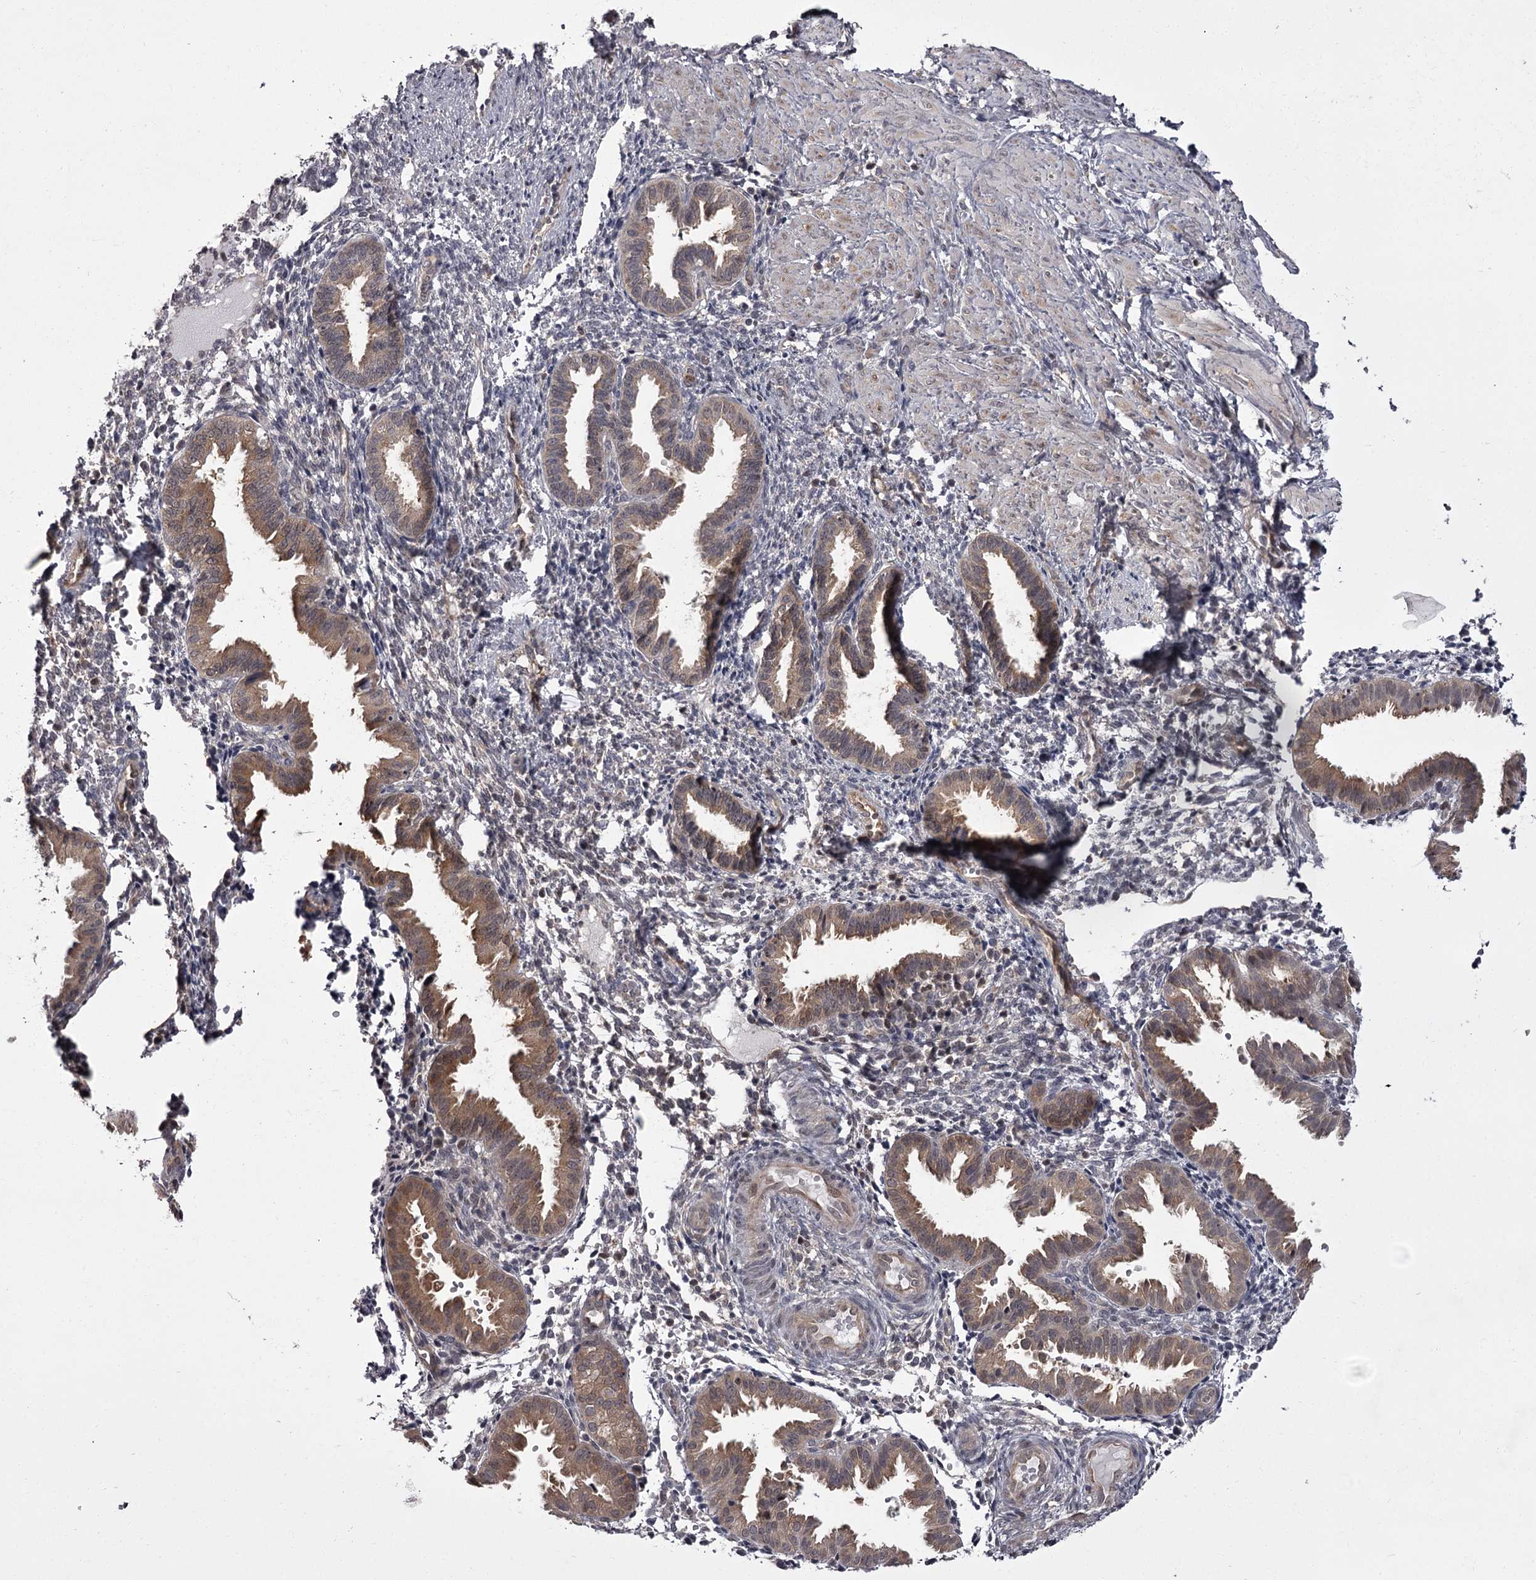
{"staining": {"intensity": "negative", "quantity": "none", "location": "none"}, "tissue": "endometrium", "cell_type": "Cells in endometrial stroma", "image_type": "normal", "snomed": [{"axis": "morphology", "description": "Normal tissue, NOS"}, {"axis": "topography", "description": "Endometrium"}], "caption": "Image shows no protein staining in cells in endometrial stroma of benign endometrium. Nuclei are stained in blue.", "gene": "CCDC92", "patient": {"sex": "female", "age": 33}}